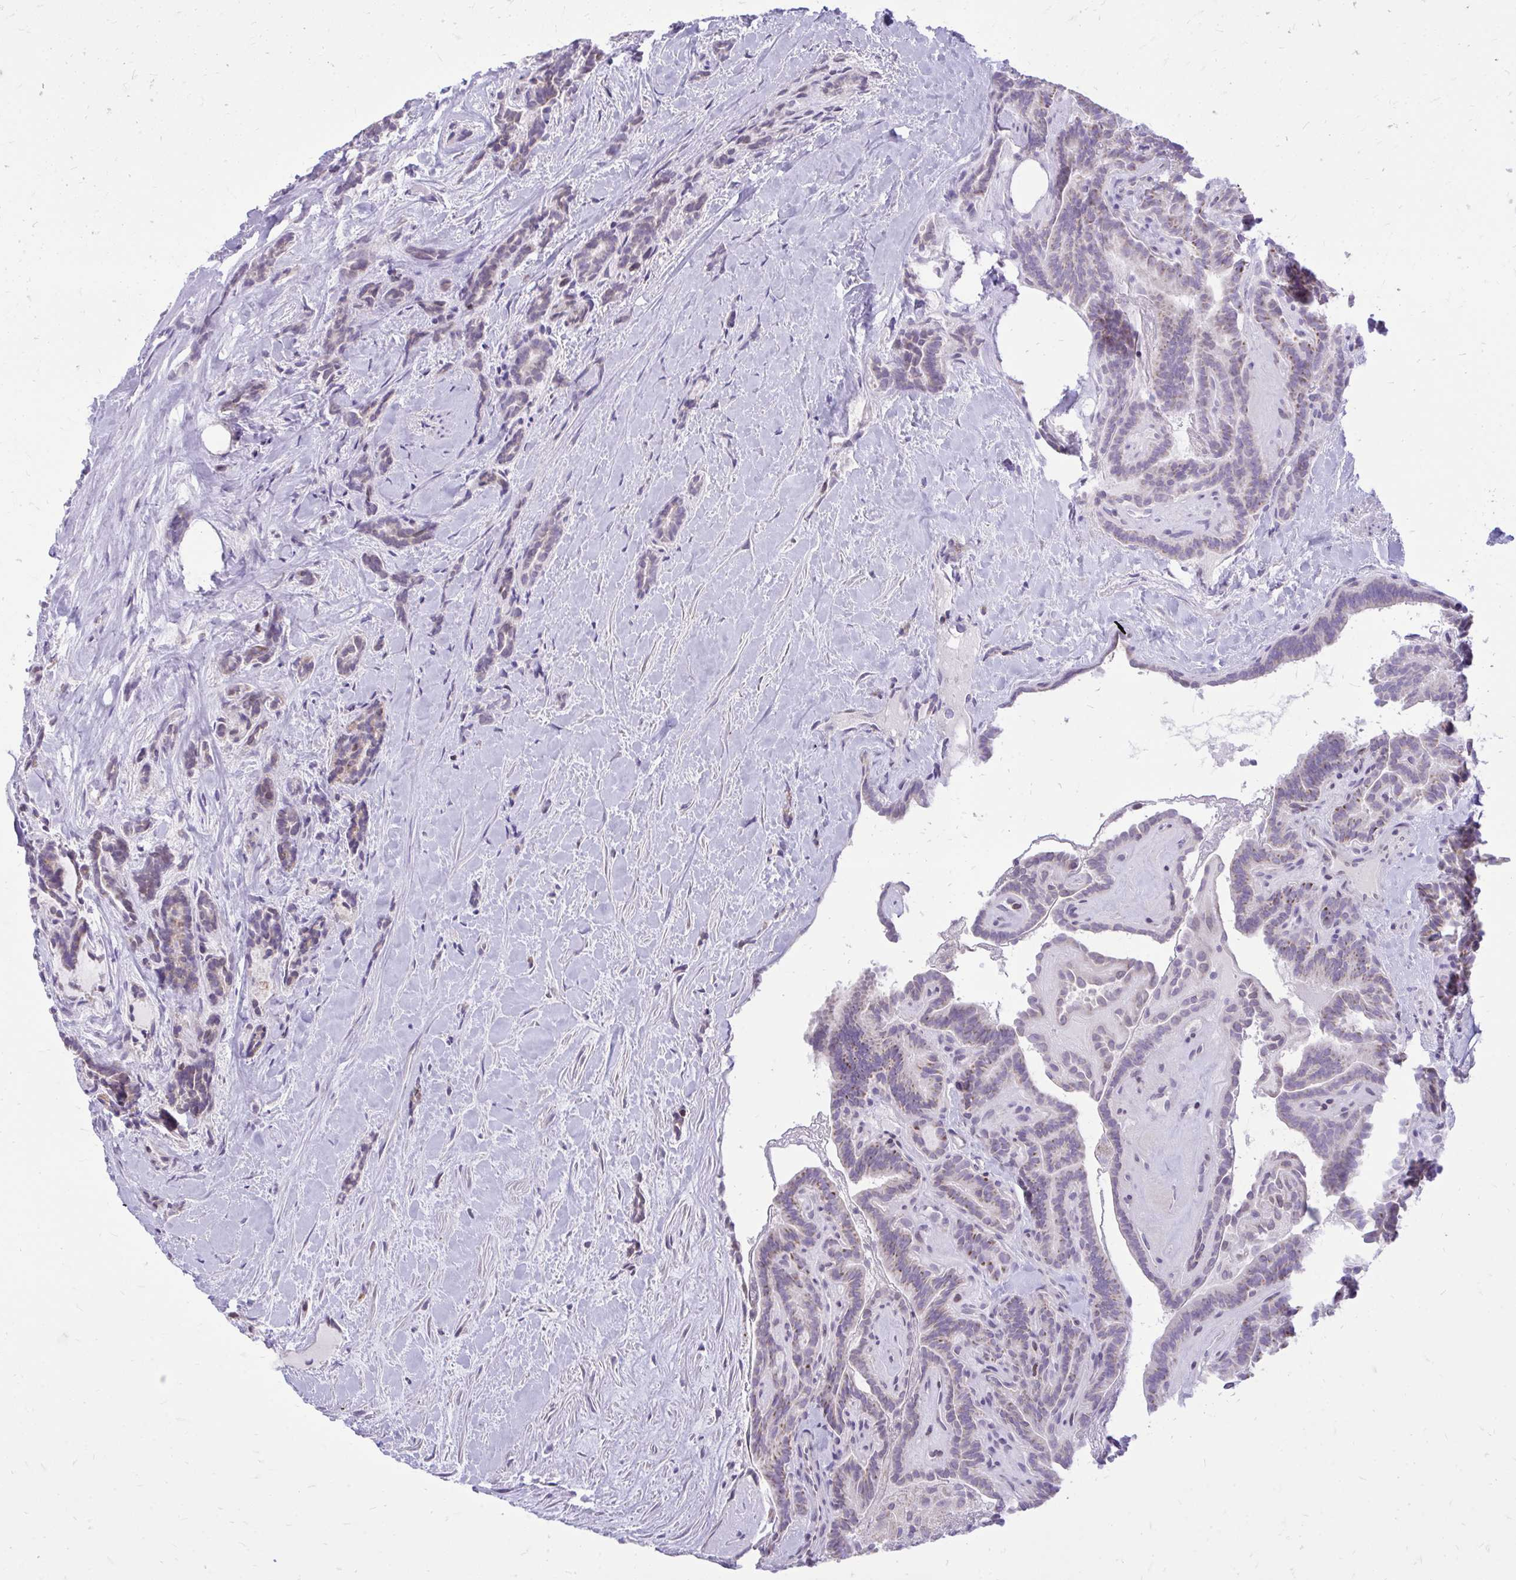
{"staining": {"intensity": "weak", "quantity": "<25%", "location": "cytoplasmic/membranous"}, "tissue": "thyroid cancer", "cell_type": "Tumor cells", "image_type": "cancer", "snomed": [{"axis": "morphology", "description": "Papillary adenocarcinoma, NOS"}, {"axis": "topography", "description": "Thyroid gland"}], "caption": "Immunohistochemistry (IHC) image of human thyroid papillary adenocarcinoma stained for a protein (brown), which exhibits no expression in tumor cells.", "gene": "RPS6KA2", "patient": {"sex": "female", "age": 21}}